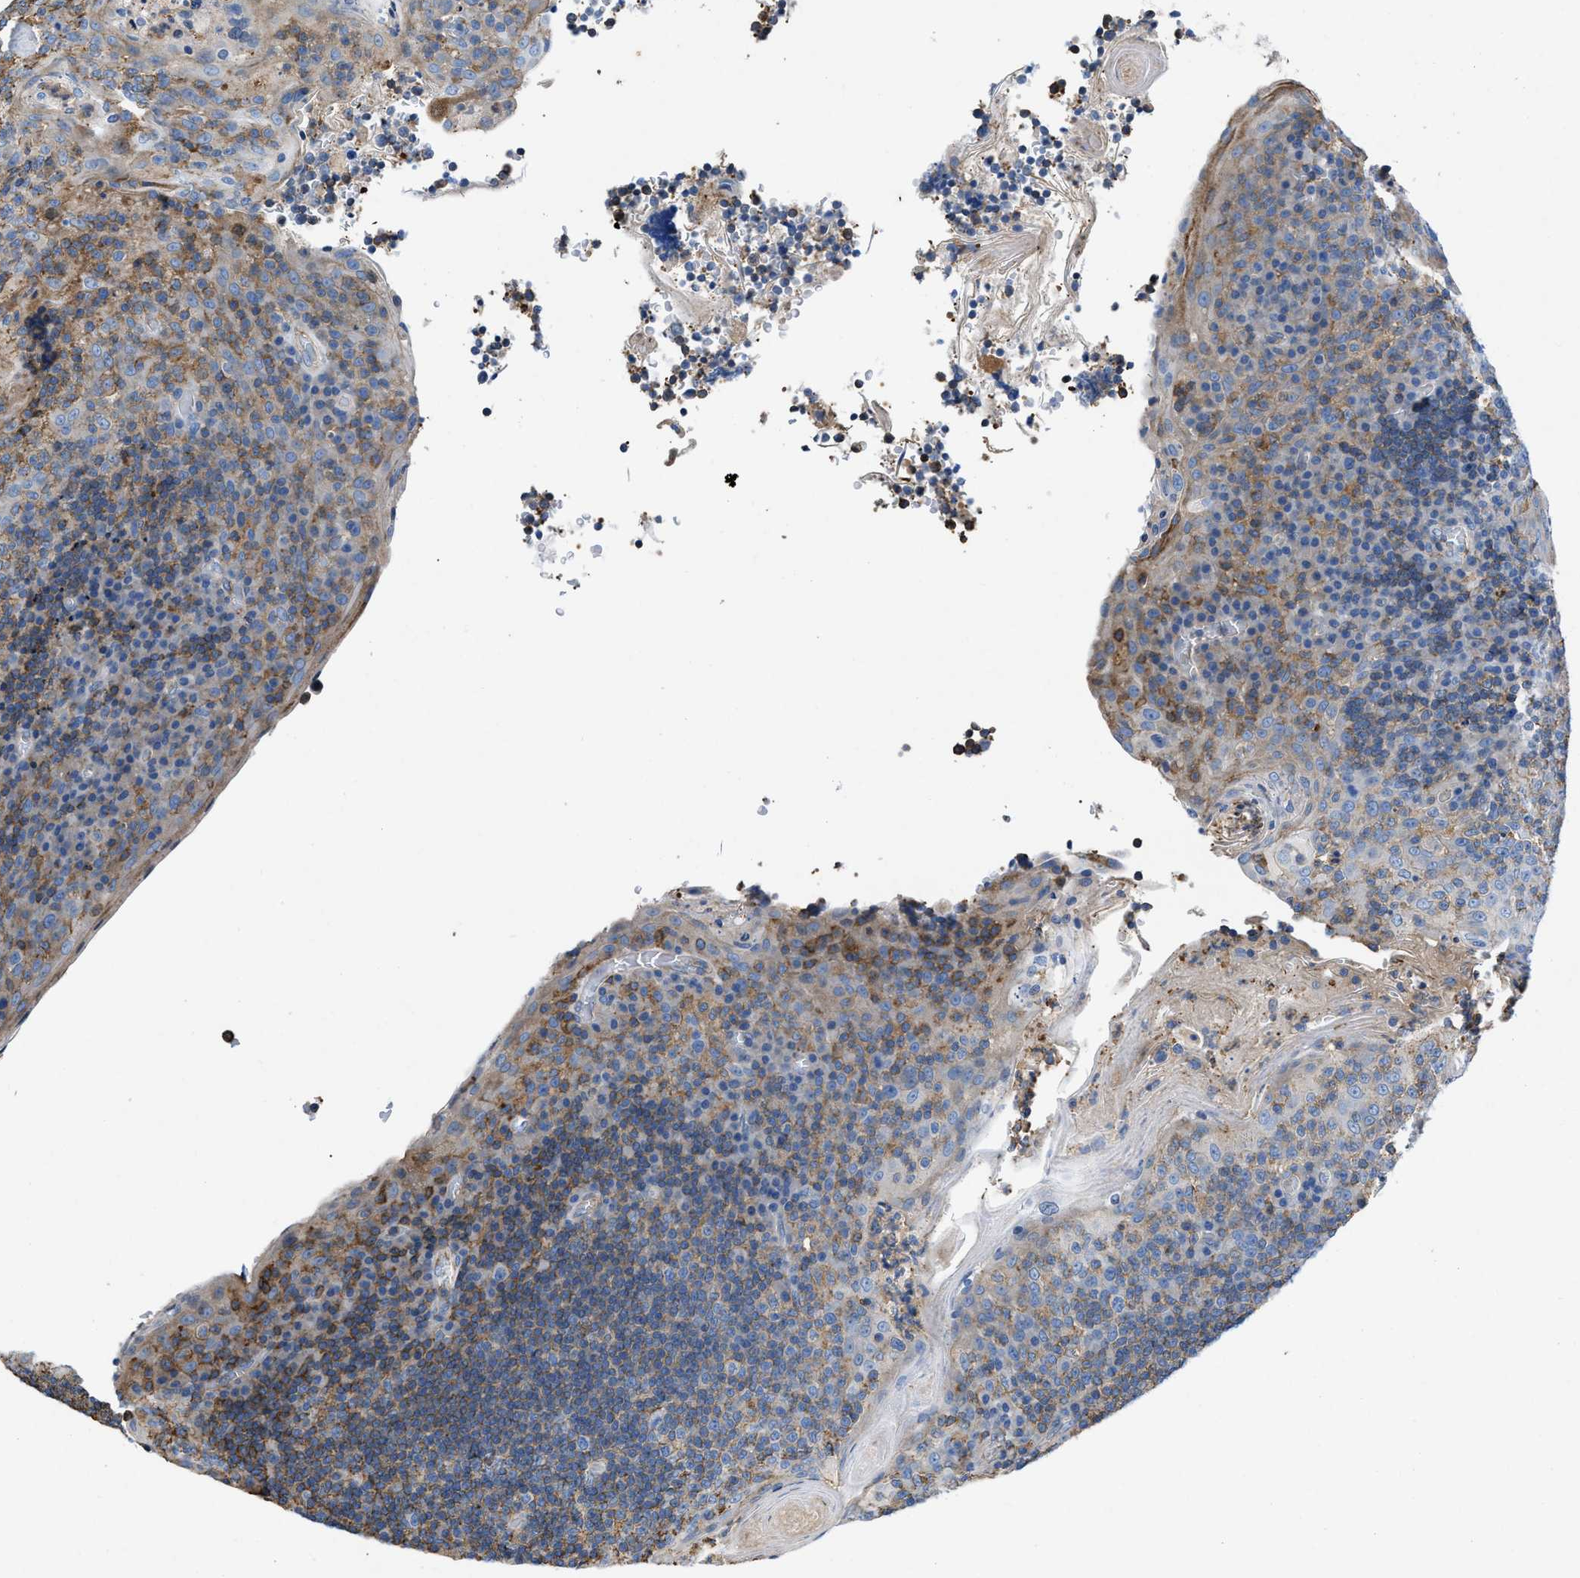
{"staining": {"intensity": "negative", "quantity": "none", "location": "none"}, "tissue": "tonsil", "cell_type": "Germinal center cells", "image_type": "normal", "snomed": [{"axis": "morphology", "description": "Normal tissue, NOS"}, {"axis": "topography", "description": "Tonsil"}], "caption": "Human tonsil stained for a protein using IHC reveals no expression in germinal center cells.", "gene": "ATP6V0D1", "patient": {"sex": "male", "age": 17}}